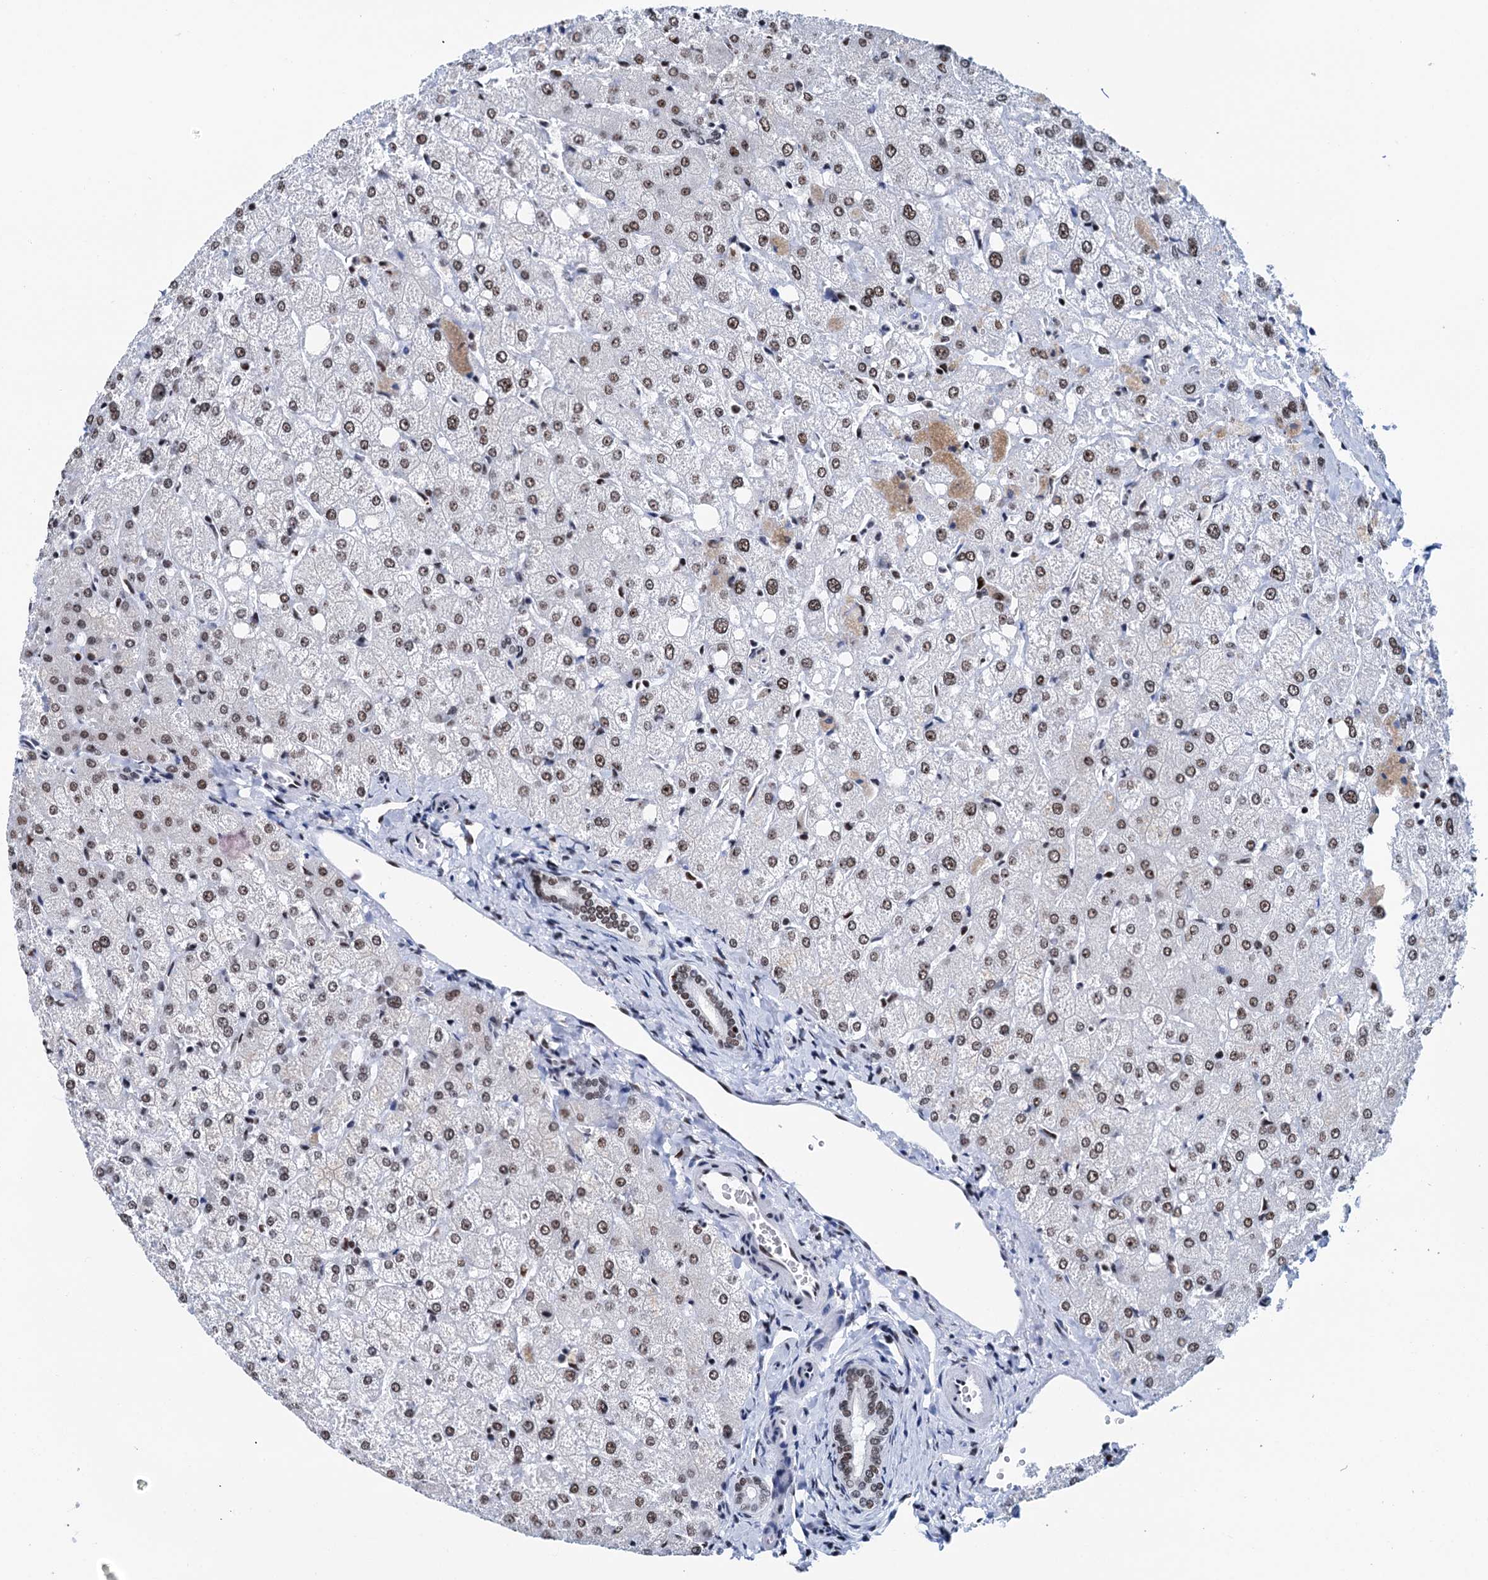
{"staining": {"intensity": "moderate", "quantity": ">75%", "location": "nuclear"}, "tissue": "liver", "cell_type": "Cholangiocytes", "image_type": "normal", "snomed": [{"axis": "morphology", "description": "Normal tissue, NOS"}, {"axis": "topography", "description": "Liver"}], "caption": "Cholangiocytes demonstrate moderate nuclear staining in about >75% of cells in benign liver.", "gene": "SLTM", "patient": {"sex": "female", "age": 54}}